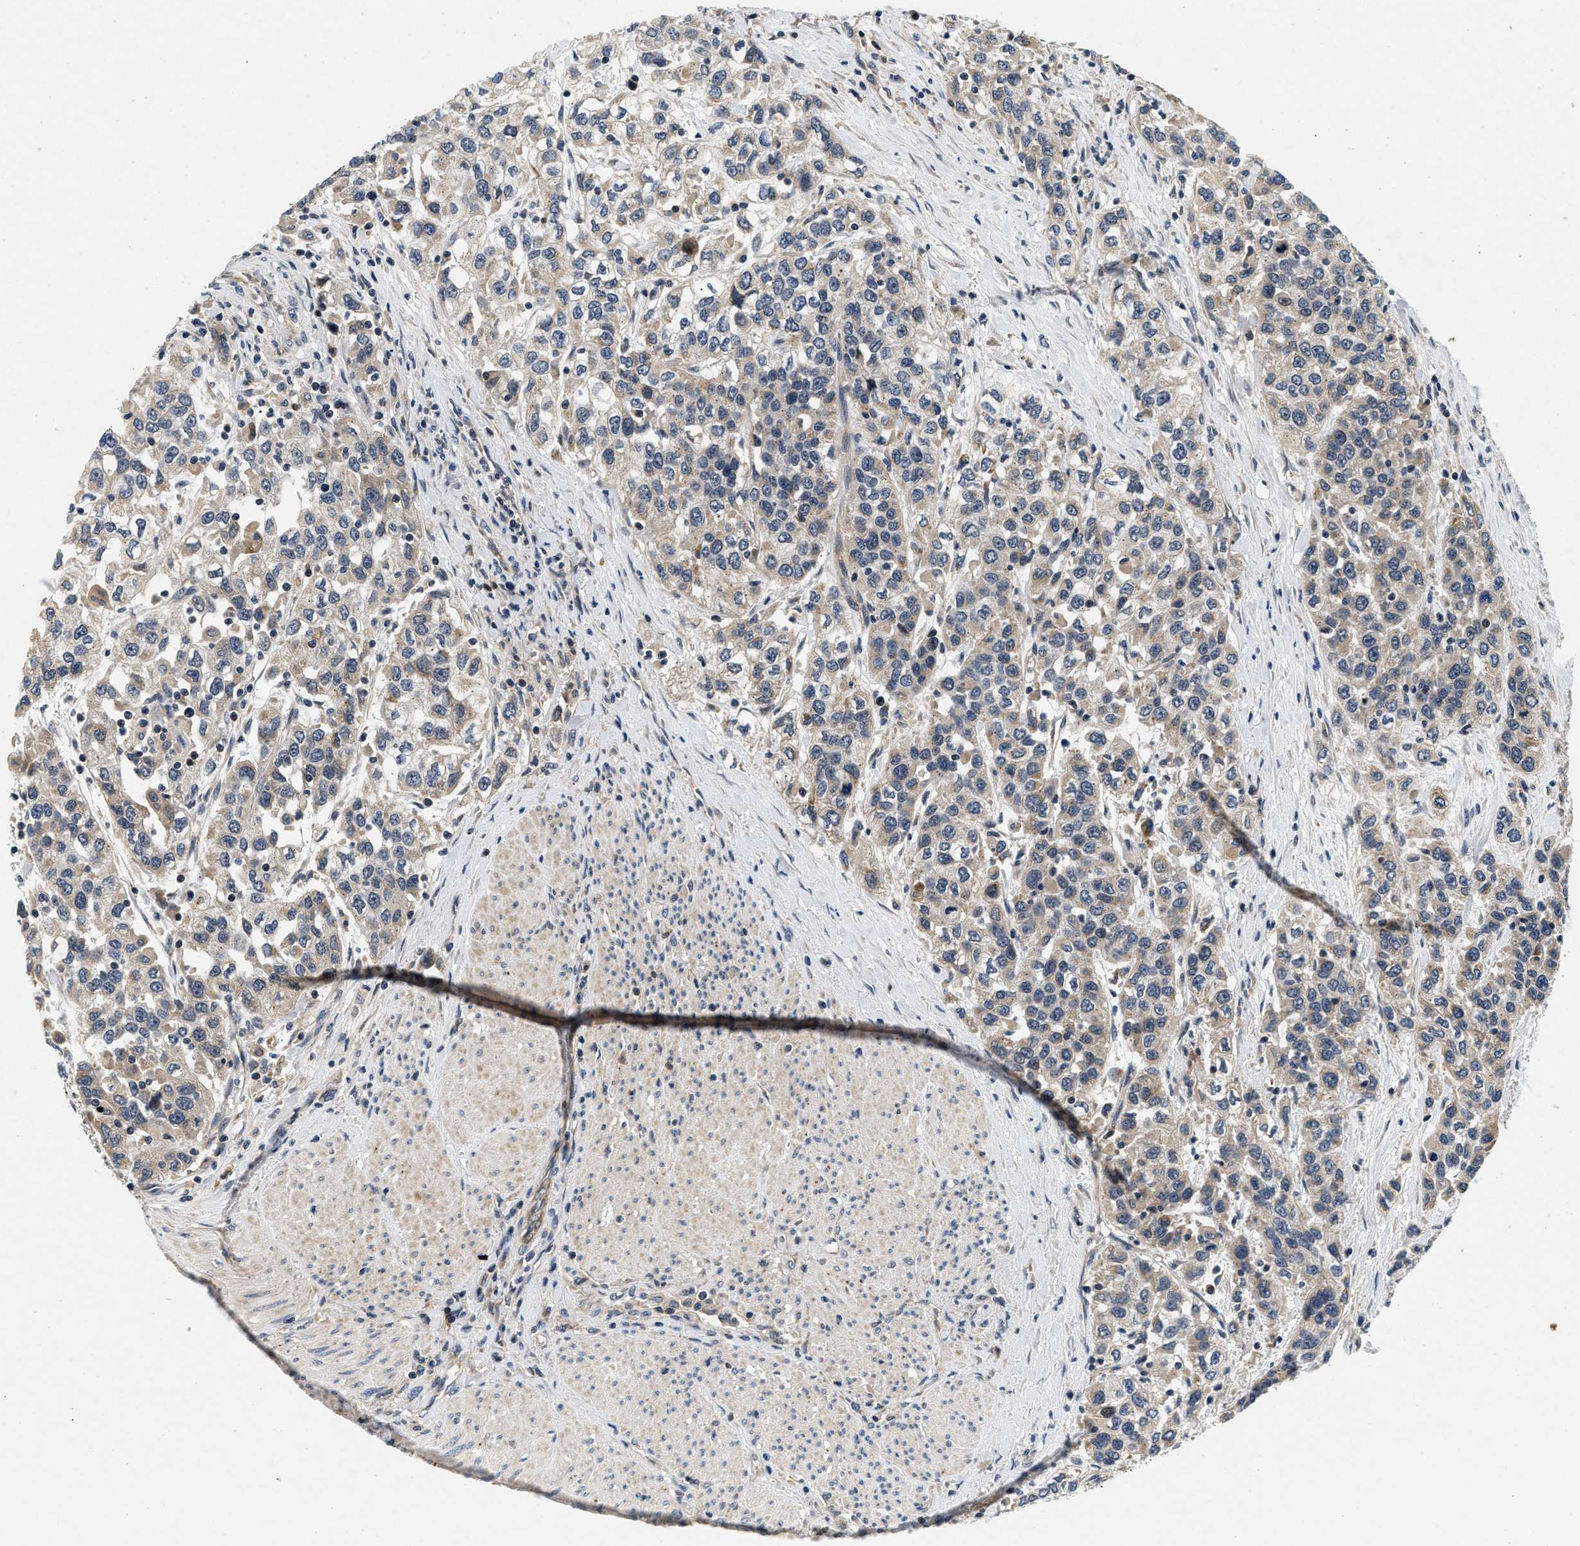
{"staining": {"intensity": "weak", "quantity": ">75%", "location": "cytoplasmic/membranous"}, "tissue": "urothelial cancer", "cell_type": "Tumor cells", "image_type": "cancer", "snomed": [{"axis": "morphology", "description": "Urothelial carcinoma, High grade"}, {"axis": "topography", "description": "Urinary bladder"}], "caption": "The immunohistochemical stain highlights weak cytoplasmic/membranous positivity in tumor cells of urothelial cancer tissue.", "gene": "PDP1", "patient": {"sex": "female", "age": 80}}